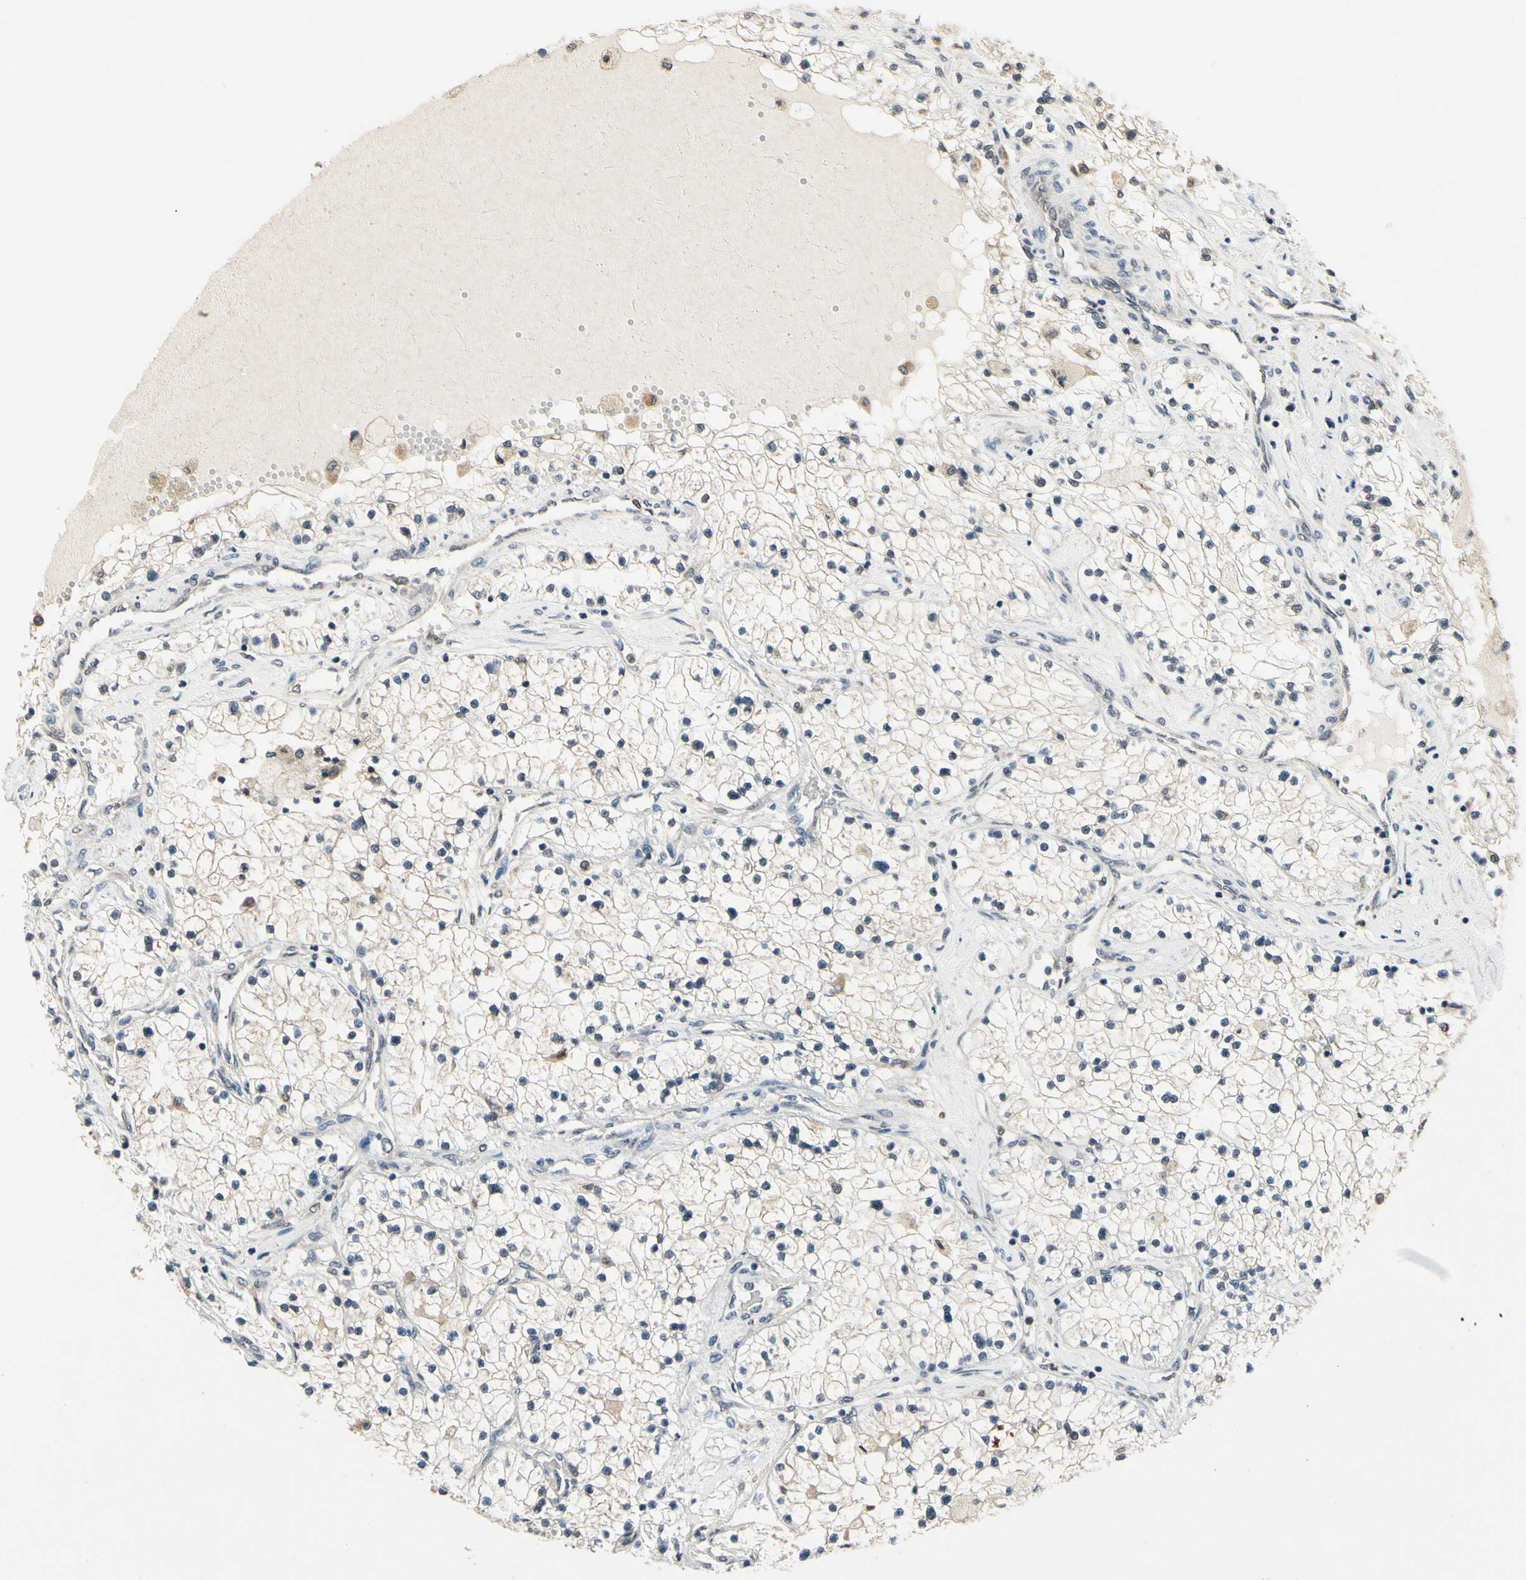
{"staining": {"intensity": "weak", "quantity": ">75%", "location": "cytoplasmic/membranous"}, "tissue": "renal cancer", "cell_type": "Tumor cells", "image_type": "cancer", "snomed": [{"axis": "morphology", "description": "Adenocarcinoma, NOS"}, {"axis": "topography", "description": "Kidney"}], "caption": "Renal cancer stained with a brown dye reveals weak cytoplasmic/membranous positive positivity in about >75% of tumor cells.", "gene": "GCLC", "patient": {"sex": "male", "age": 68}}